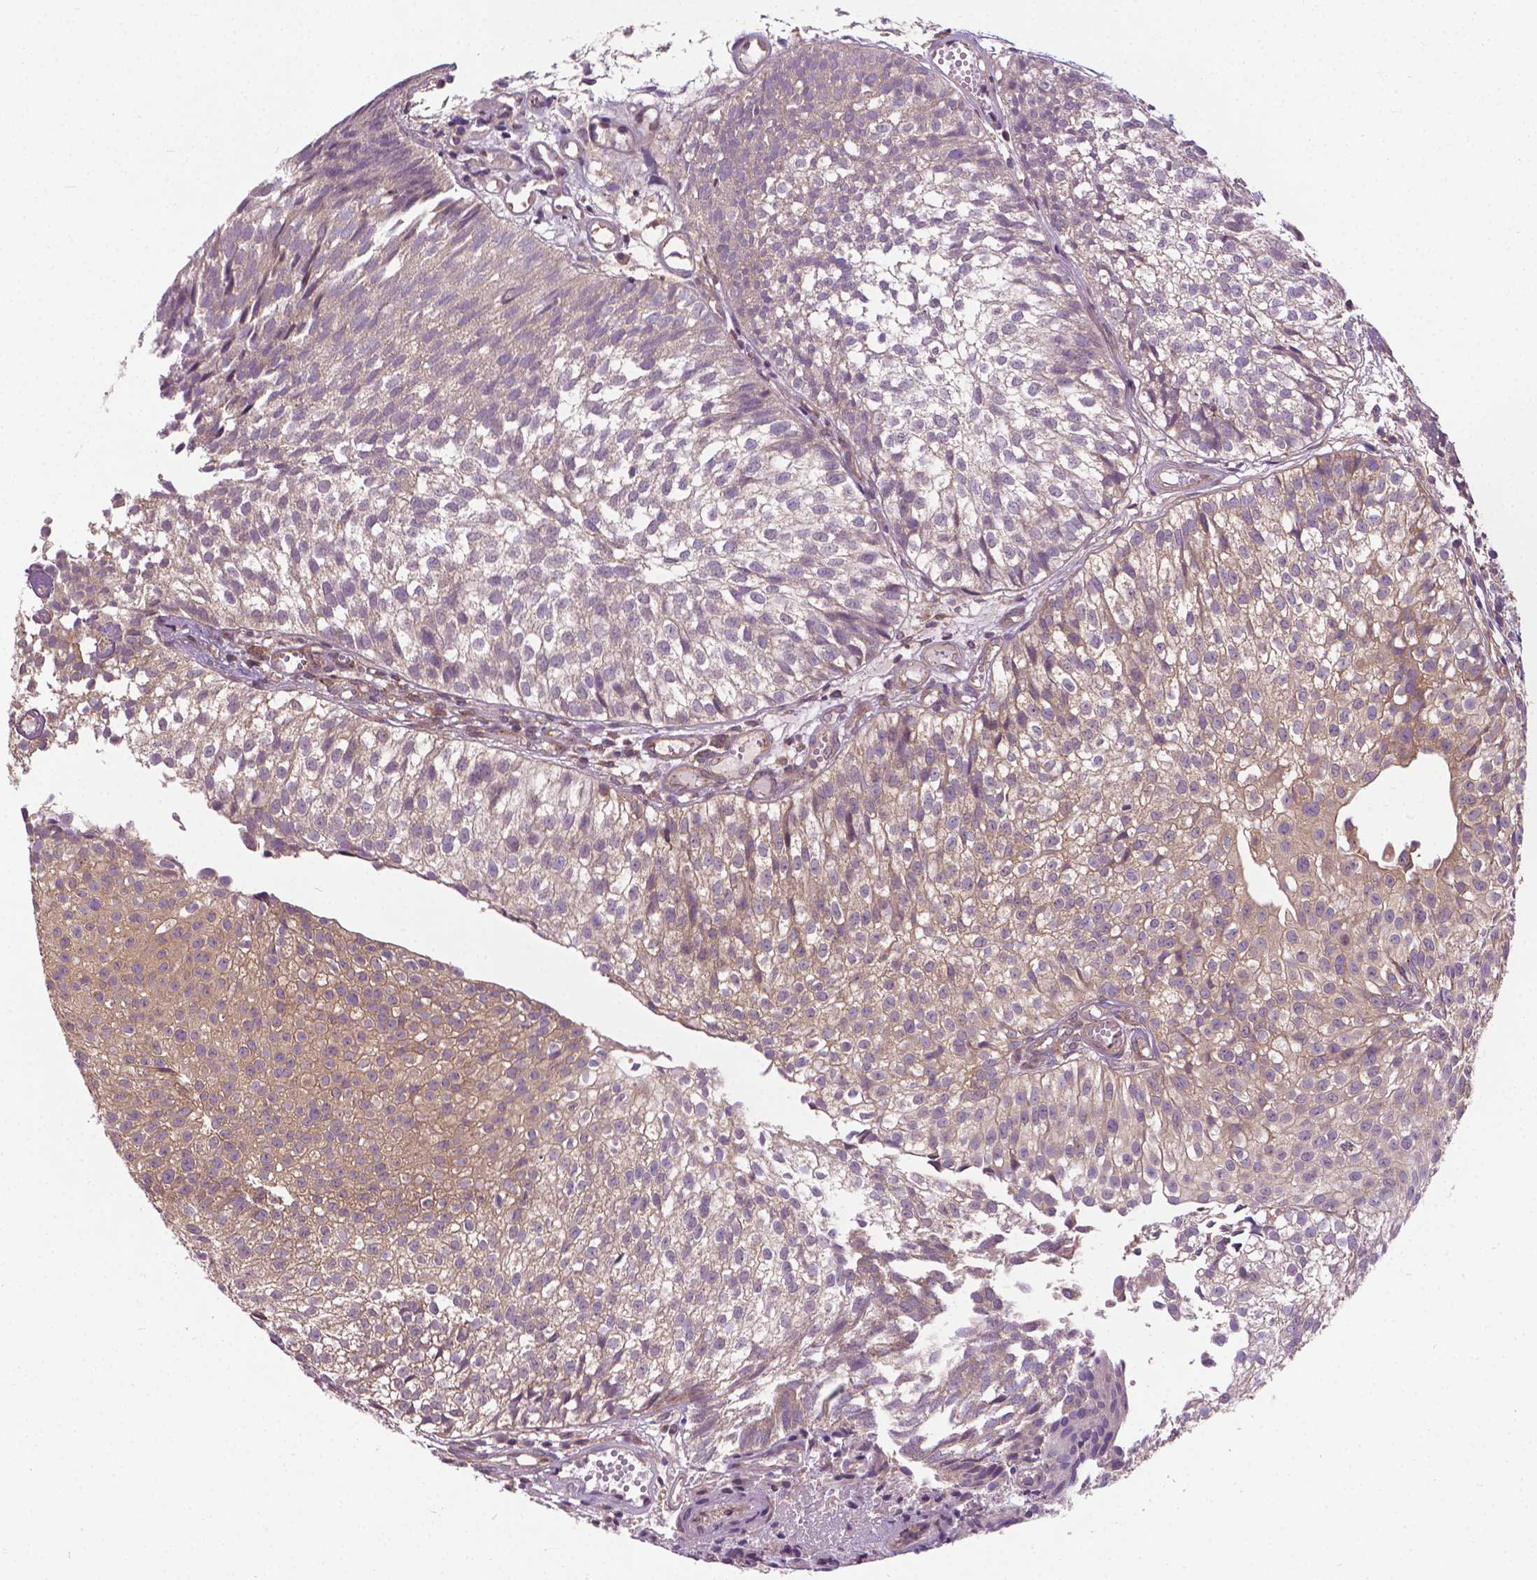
{"staining": {"intensity": "negative", "quantity": "none", "location": "none"}, "tissue": "urothelial cancer", "cell_type": "Tumor cells", "image_type": "cancer", "snomed": [{"axis": "morphology", "description": "Urothelial carcinoma, Low grade"}, {"axis": "topography", "description": "Urinary bladder"}], "caption": "DAB immunohistochemical staining of human urothelial carcinoma (low-grade) displays no significant positivity in tumor cells.", "gene": "MZT1", "patient": {"sex": "male", "age": 70}}